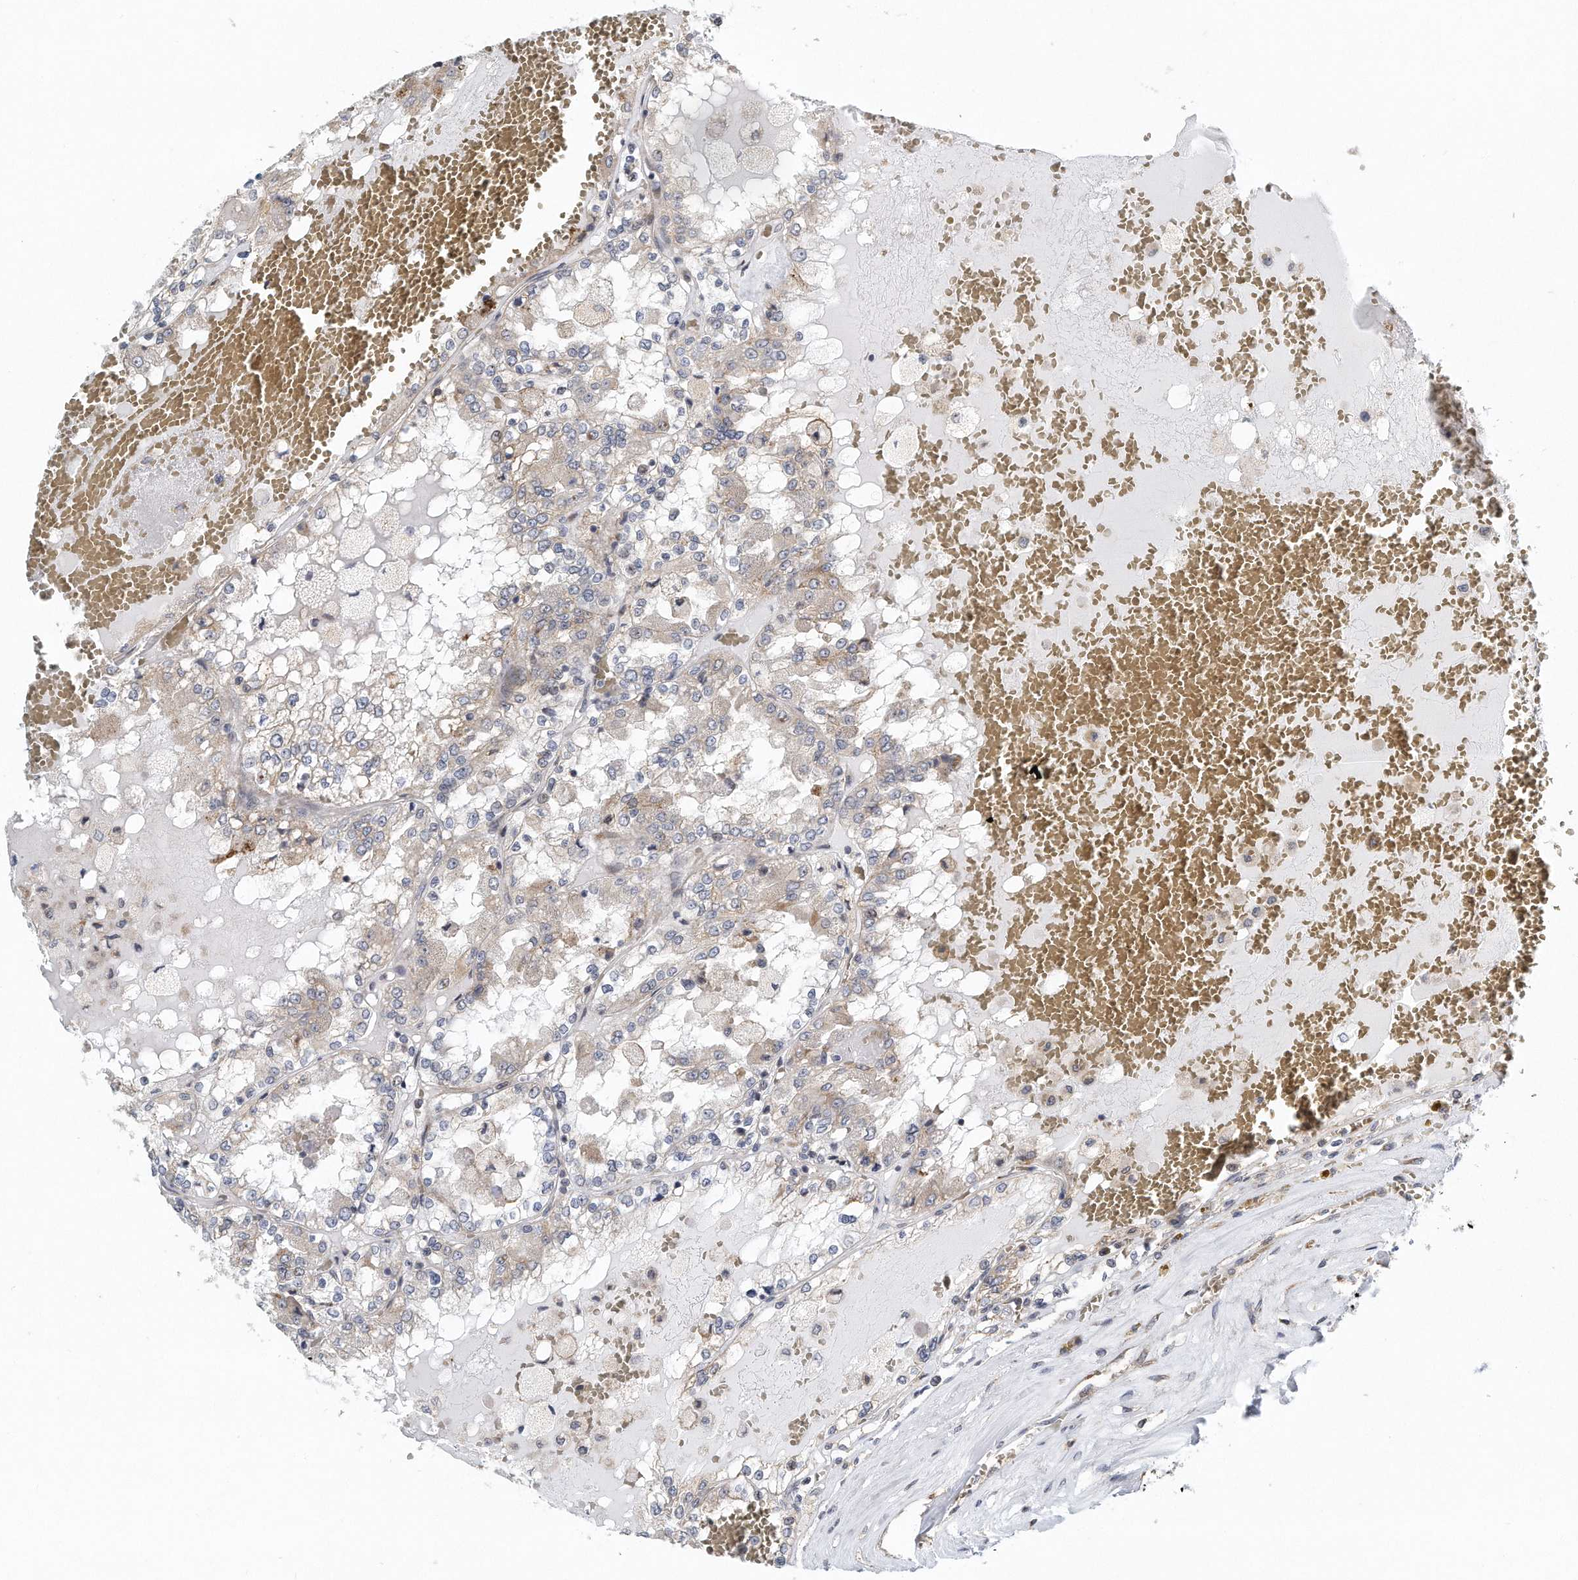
{"staining": {"intensity": "weak", "quantity": "<25%", "location": "cytoplasmic/membranous"}, "tissue": "renal cancer", "cell_type": "Tumor cells", "image_type": "cancer", "snomed": [{"axis": "morphology", "description": "Adenocarcinoma, NOS"}, {"axis": "topography", "description": "Kidney"}], "caption": "Immunohistochemistry of human renal cancer (adenocarcinoma) shows no expression in tumor cells. (DAB (3,3'-diaminobenzidine) IHC visualized using brightfield microscopy, high magnification).", "gene": "VLDLR", "patient": {"sex": "female", "age": 56}}